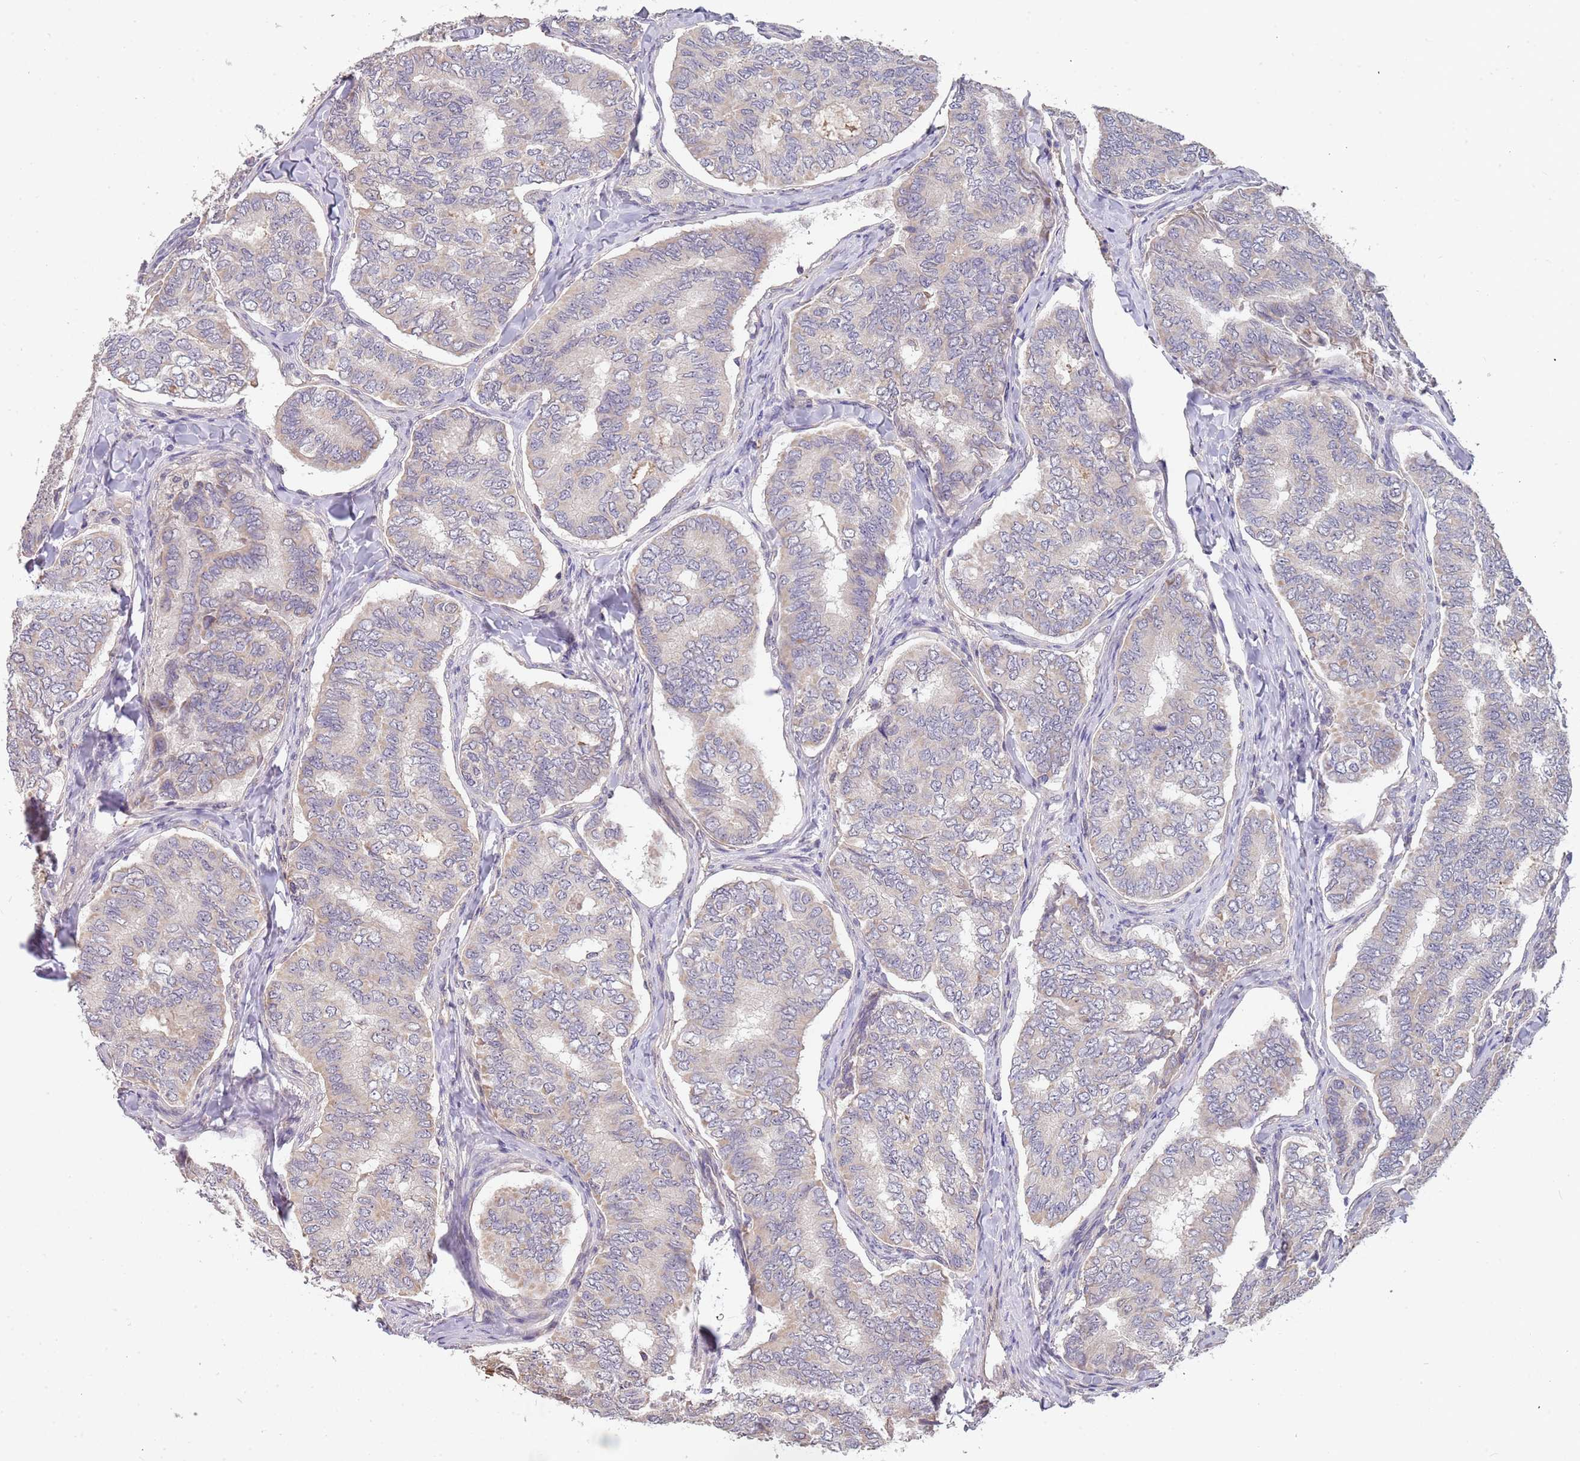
{"staining": {"intensity": "weak", "quantity": "<25%", "location": "cytoplasmic/membranous"}, "tissue": "thyroid cancer", "cell_type": "Tumor cells", "image_type": "cancer", "snomed": [{"axis": "morphology", "description": "Papillary adenocarcinoma, NOS"}, {"axis": "topography", "description": "Thyroid gland"}], "caption": "Human thyroid papillary adenocarcinoma stained for a protein using immunohistochemistry (IHC) reveals no staining in tumor cells.", "gene": "TMEM64", "patient": {"sex": "female", "age": 35}}